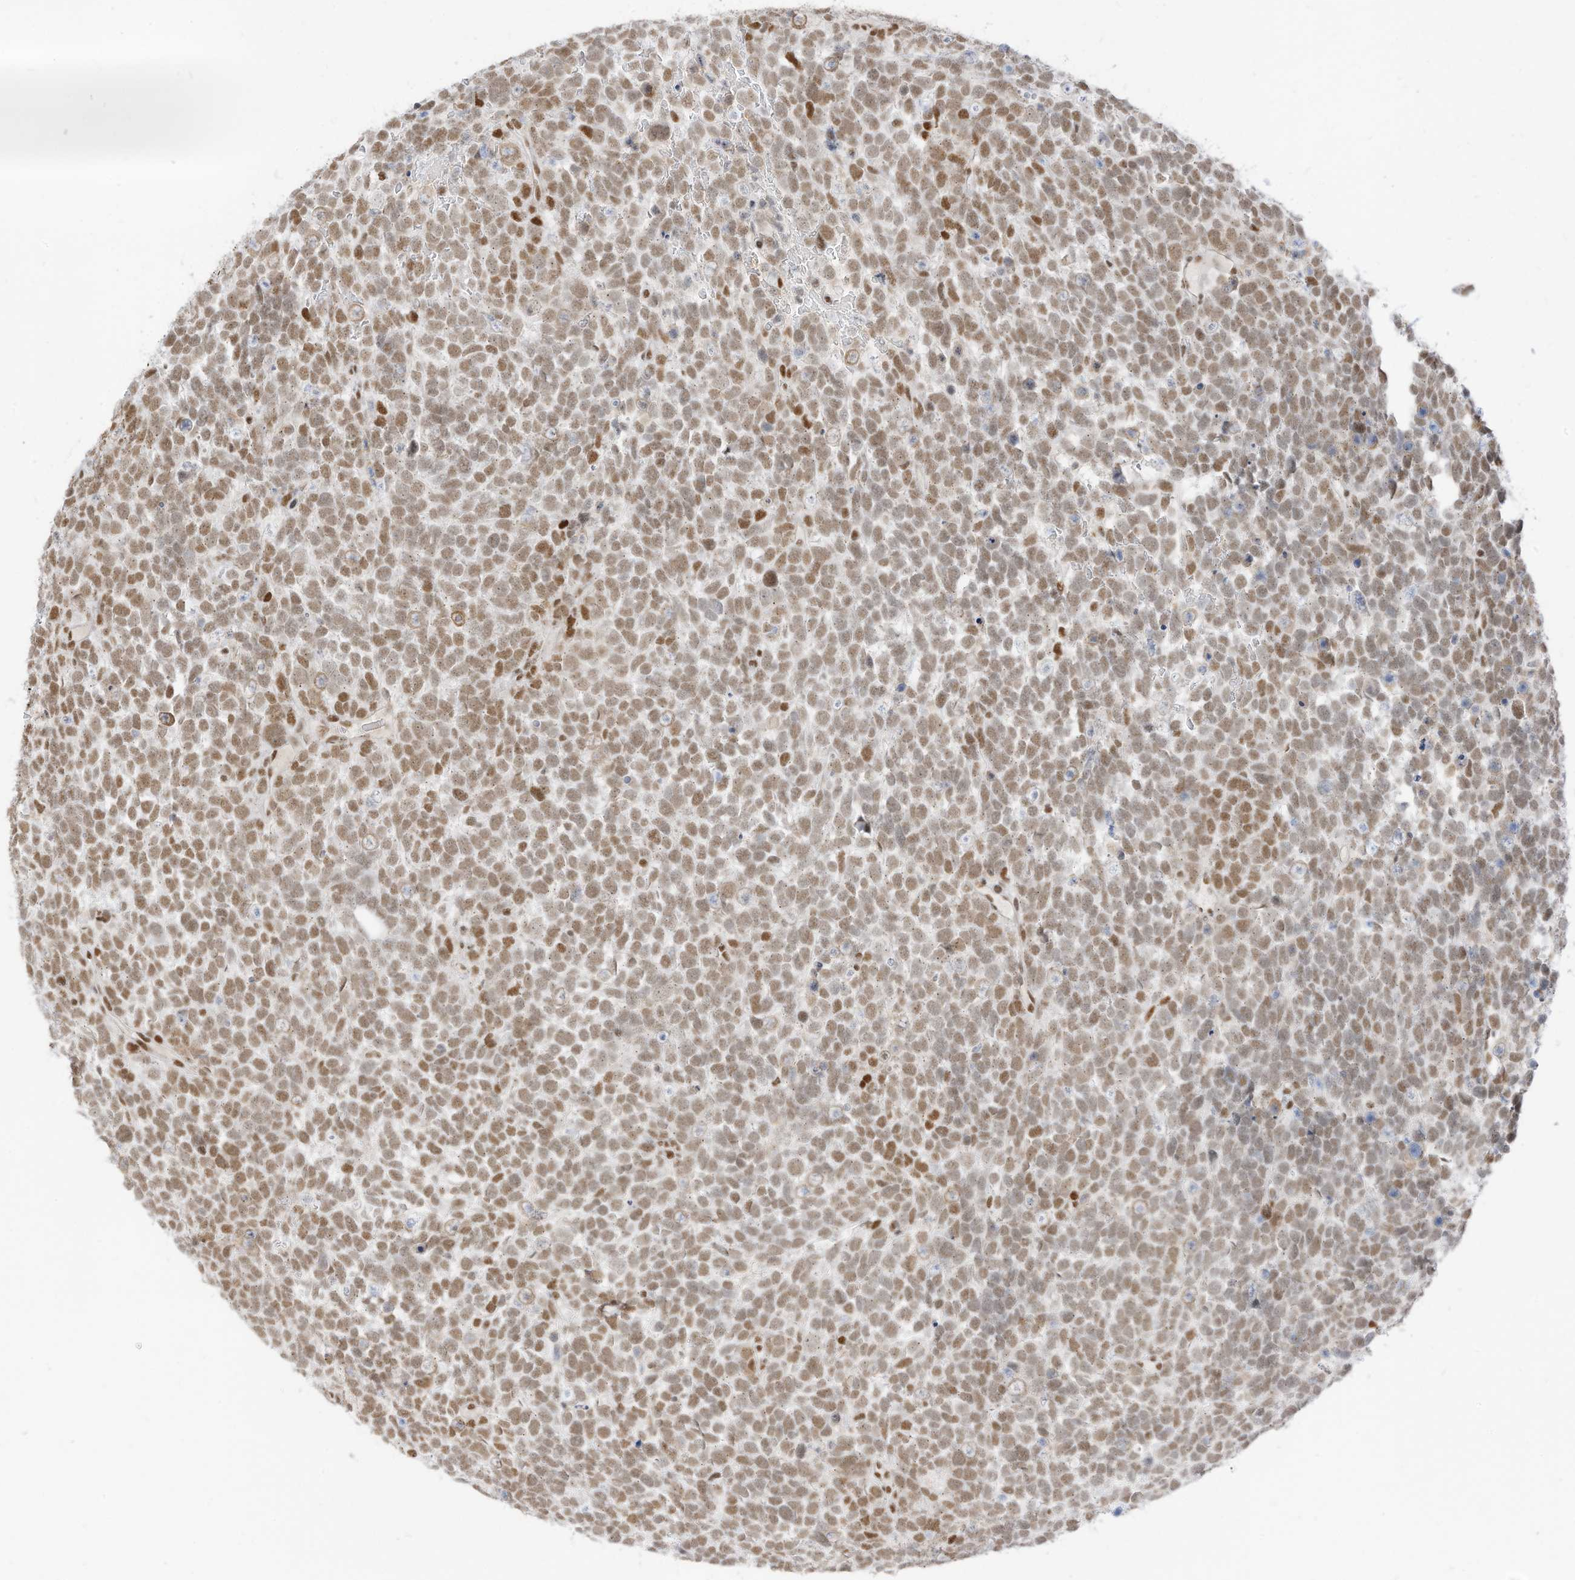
{"staining": {"intensity": "moderate", "quantity": ">75%", "location": "nuclear"}, "tissue": "urothelial cancer", "cell_type": "Tumor cells", "image_type": "cancer", "snomed": [{"axis": "morphology", "description": "Urothelial carcinoma, High grade"}, {"axis": "topography", "description": "Urinary bladder"}], "caption": "Moderate nuclear positivity for a protein is identified in approximately >75% of tumor cells of urothelial cancer using IHC.", "gene": "SMARCA2", "patient": {"sex": "female", "age": 82}}